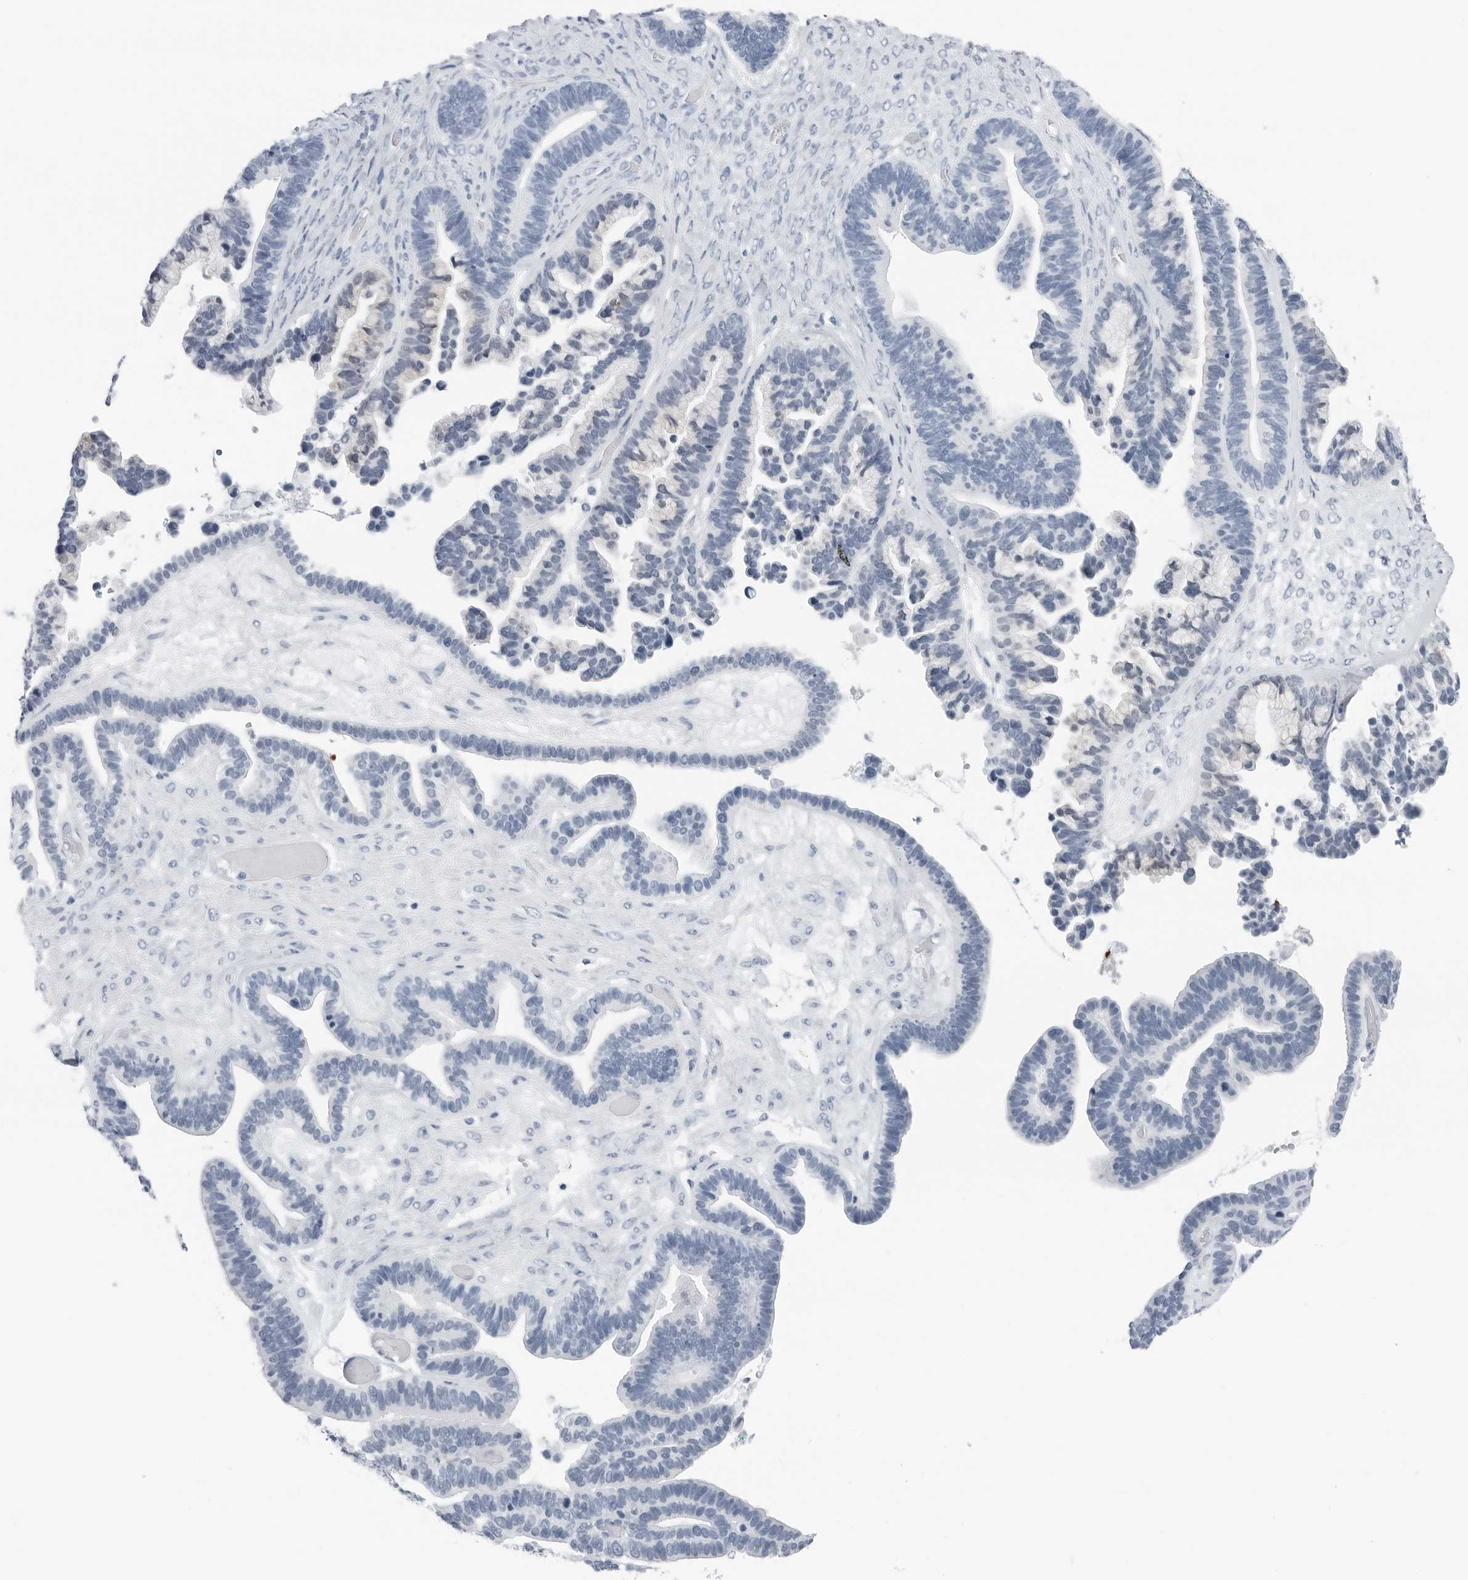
{"staining": {"intensity": "negative", "quantity": "none", "location": "none"}, "tissue": "ovarian cancer", "cell_type": "Tumor cells", "image_type": "cancer", "snomed": [{"axis": "morphology", "description": "Cystadenocarcinoma, serous, NOS"}, {"axis": "topography", "description": "Ovary"}], "caption": "Ovarian serous cystadenocarcinoma was stained to show a protein in brown. There is no significant staining in tumor cells.", "gene": "SLPI", "patient": {"sex": "female", "age": 56}}